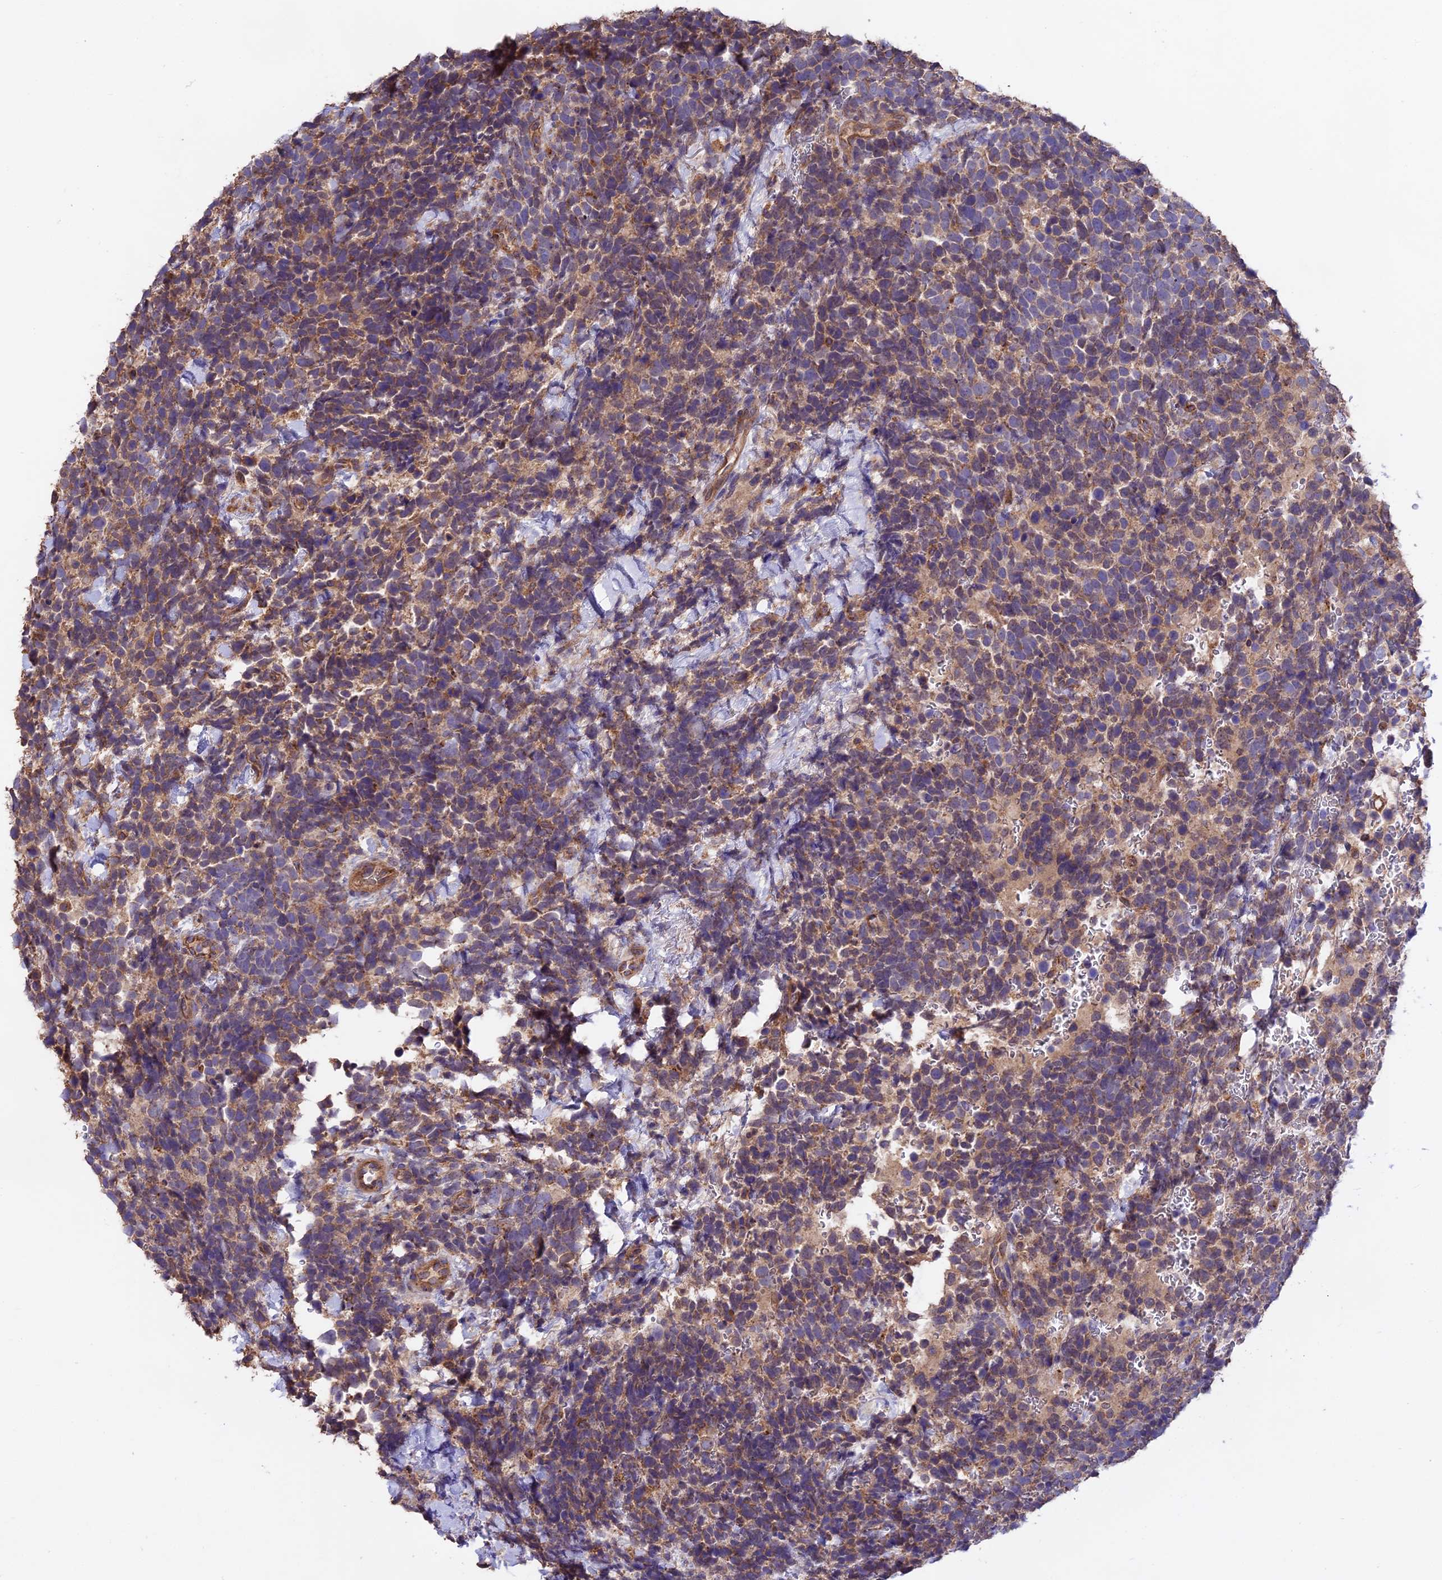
{"staining": {"intensity": "weak", "quantity": "25%-75%", "location": "cytoplasmic/membranous"}, "tissue": "urothelial cancer", "cell_type": "Tumor cells", "image_type": "cancer", "snomed": [{"axis": "morphology", "description": "Urothelial carcinoma, High grade"}, {"axis": "topography", "description": "Urinary bladder"}], "caption": "Weak cytoplasmic/membranous protein expression is seen in about 25%-75% of tumor cells in high-grade urothelial carcinoma.", "gene": "NUDT8", "patient": {"sex": "female", "age": 82}}